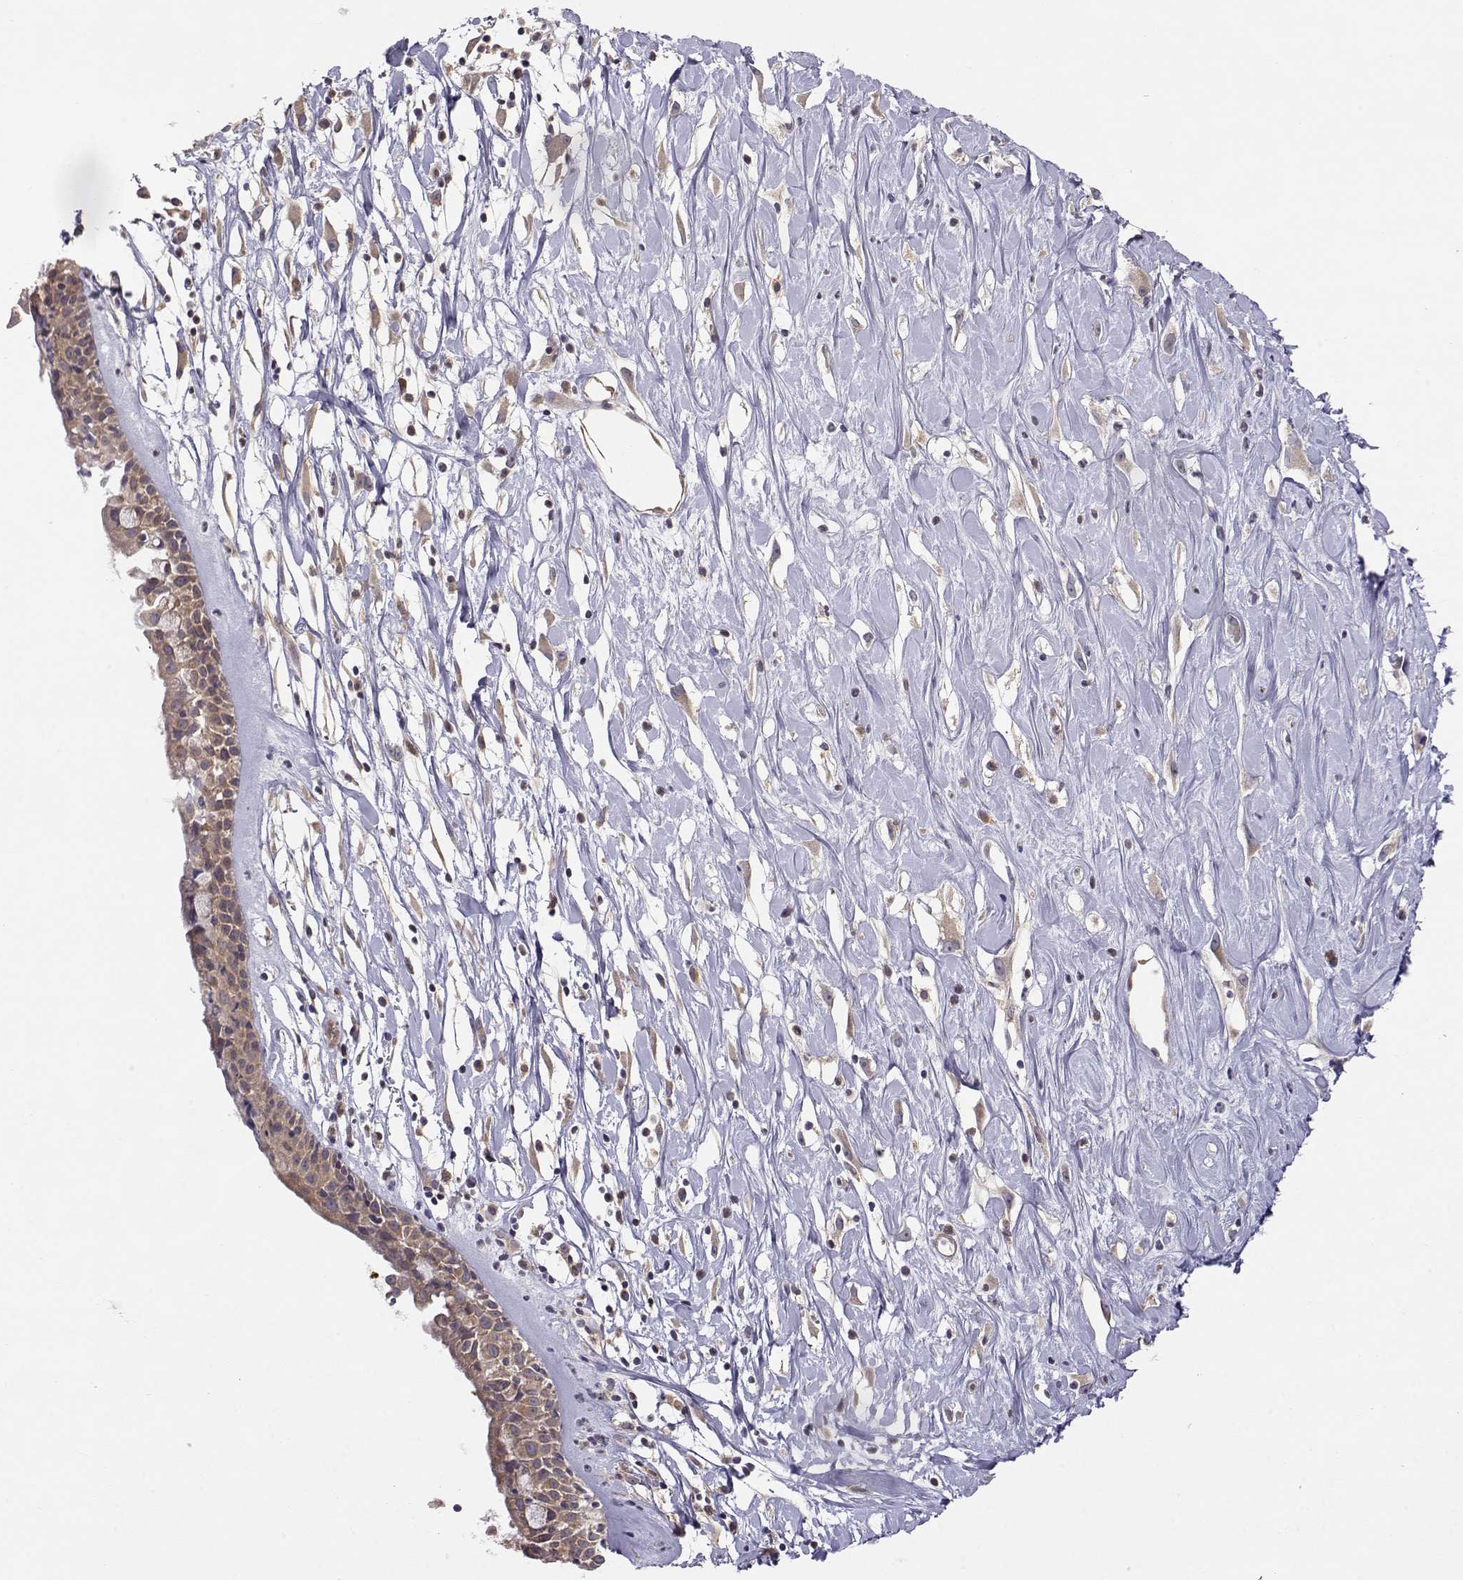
{"staining": {"intensity": "moderate", "quantity": ">75%", "location": "cytoplasmic/membranous"}, "tissue": "nasopharynx", "cell_type": "Respiratory epithelial cells", "image_type": "normal", "snomed": [{"axis": "morphology", "description": "Normal tissue, NOS"}, {"axis": "topography", "description": "Nasopharynx"}], "caption": "Immunohistochemical staining of benign human nasopharynx shows medium levels of moderate cytoplasmic/membranous staining in approximately >75% of respiratory epithelial cells.", "gene": "PAIP1", "patient": {"sex": "female", "age": 85}}